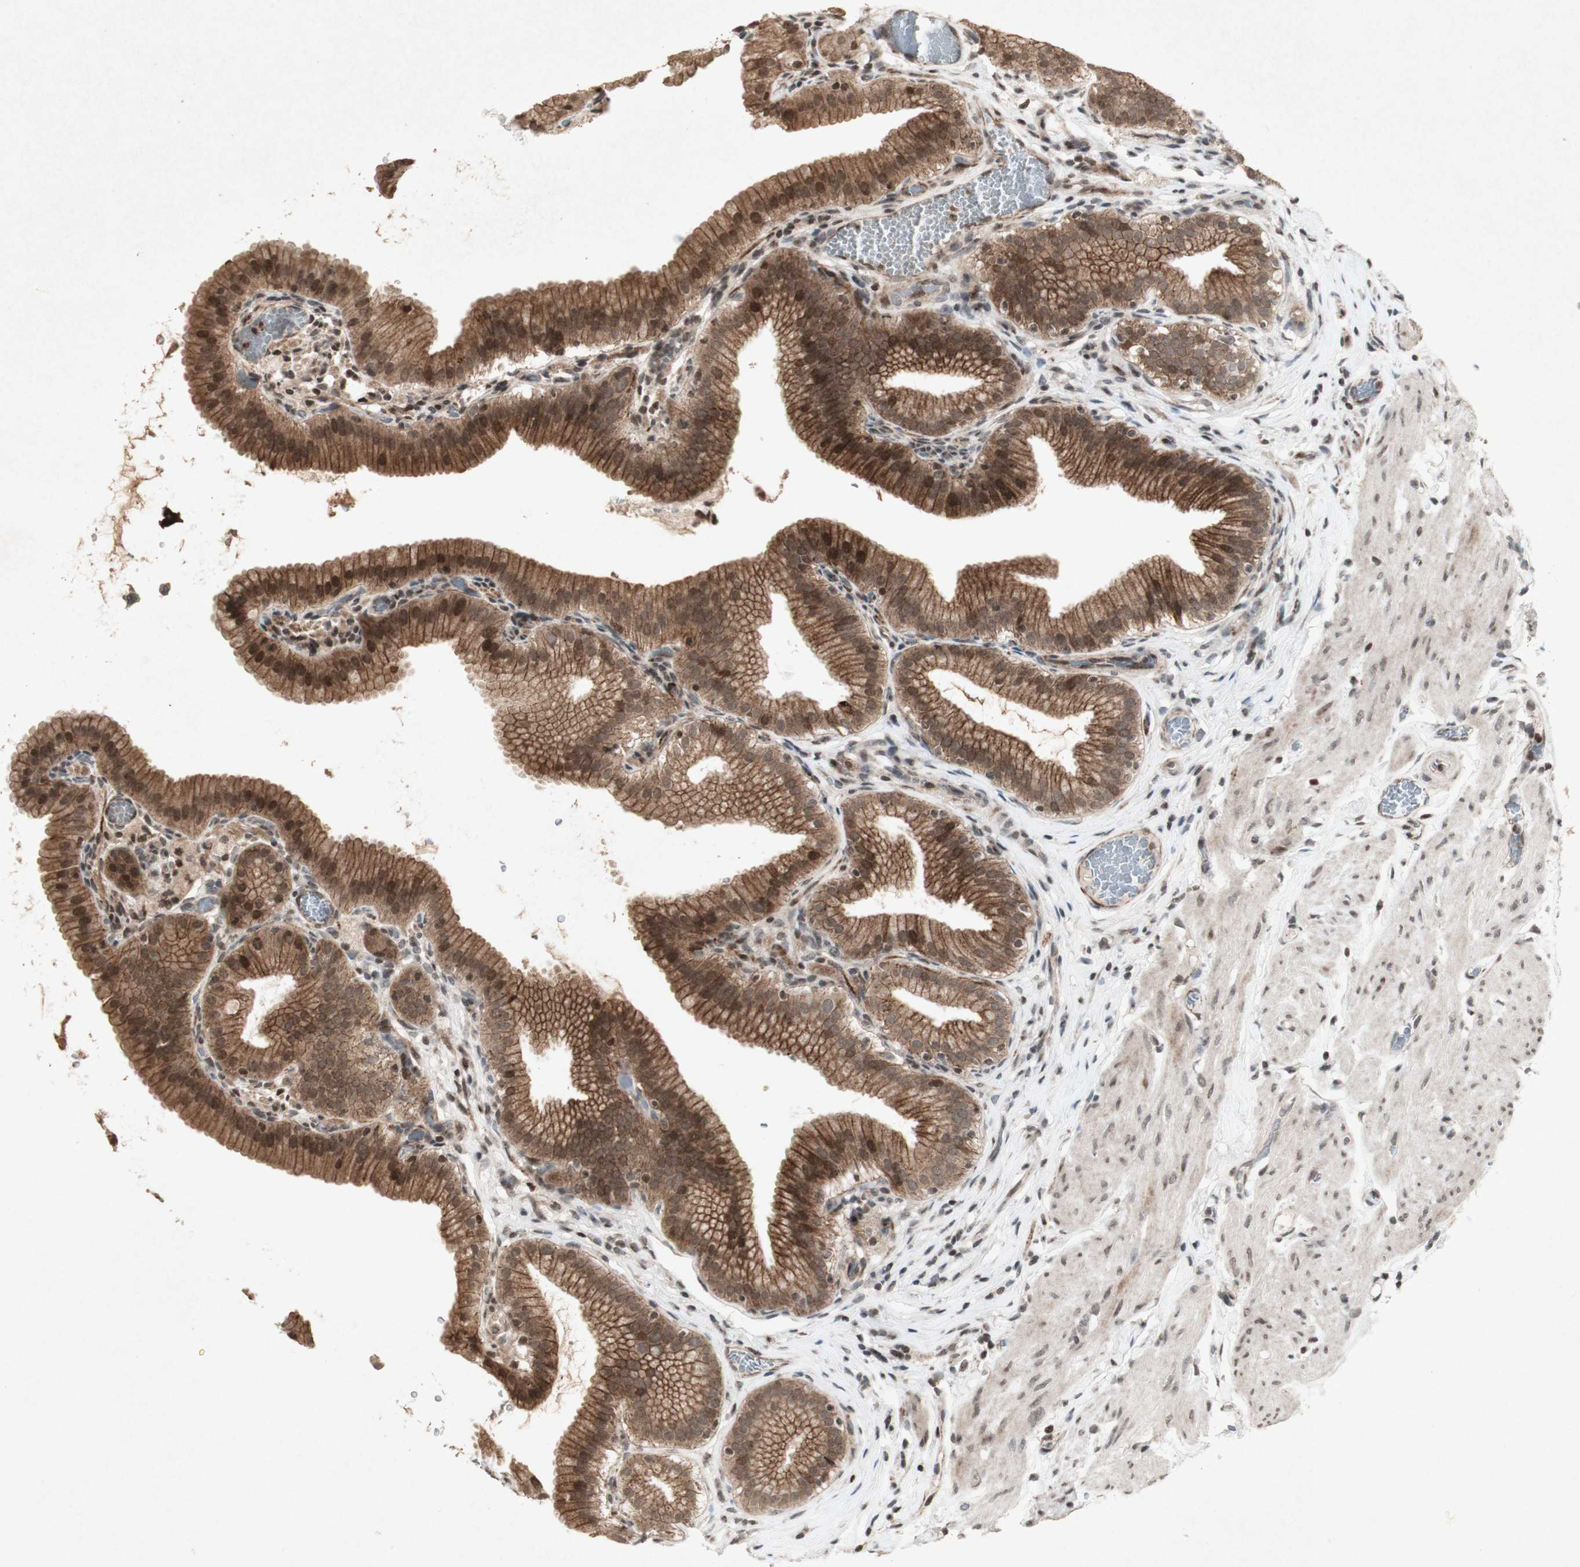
{"staining": {"intensity": "strong", "quantity": ">75%", "location": "cytoplasmic/membranous,nuclear"}, "tissue": "gallbladder", "cell_type": "Glandular cells", "image_type": "normal", "snomed": [{"axis": "morphology", "description": "Normal tissue, NOS"}, {"axis": "topography", "description": "Gallbladder"}], "caption": "Protein expression analysis of benign gallbladder reveals strong cytoplasmic/membranous,nuclear expression in approximately >75% of glandular cells.", "gene": "PLXNA1", "patient": {"sex": "male", "age": 54}}